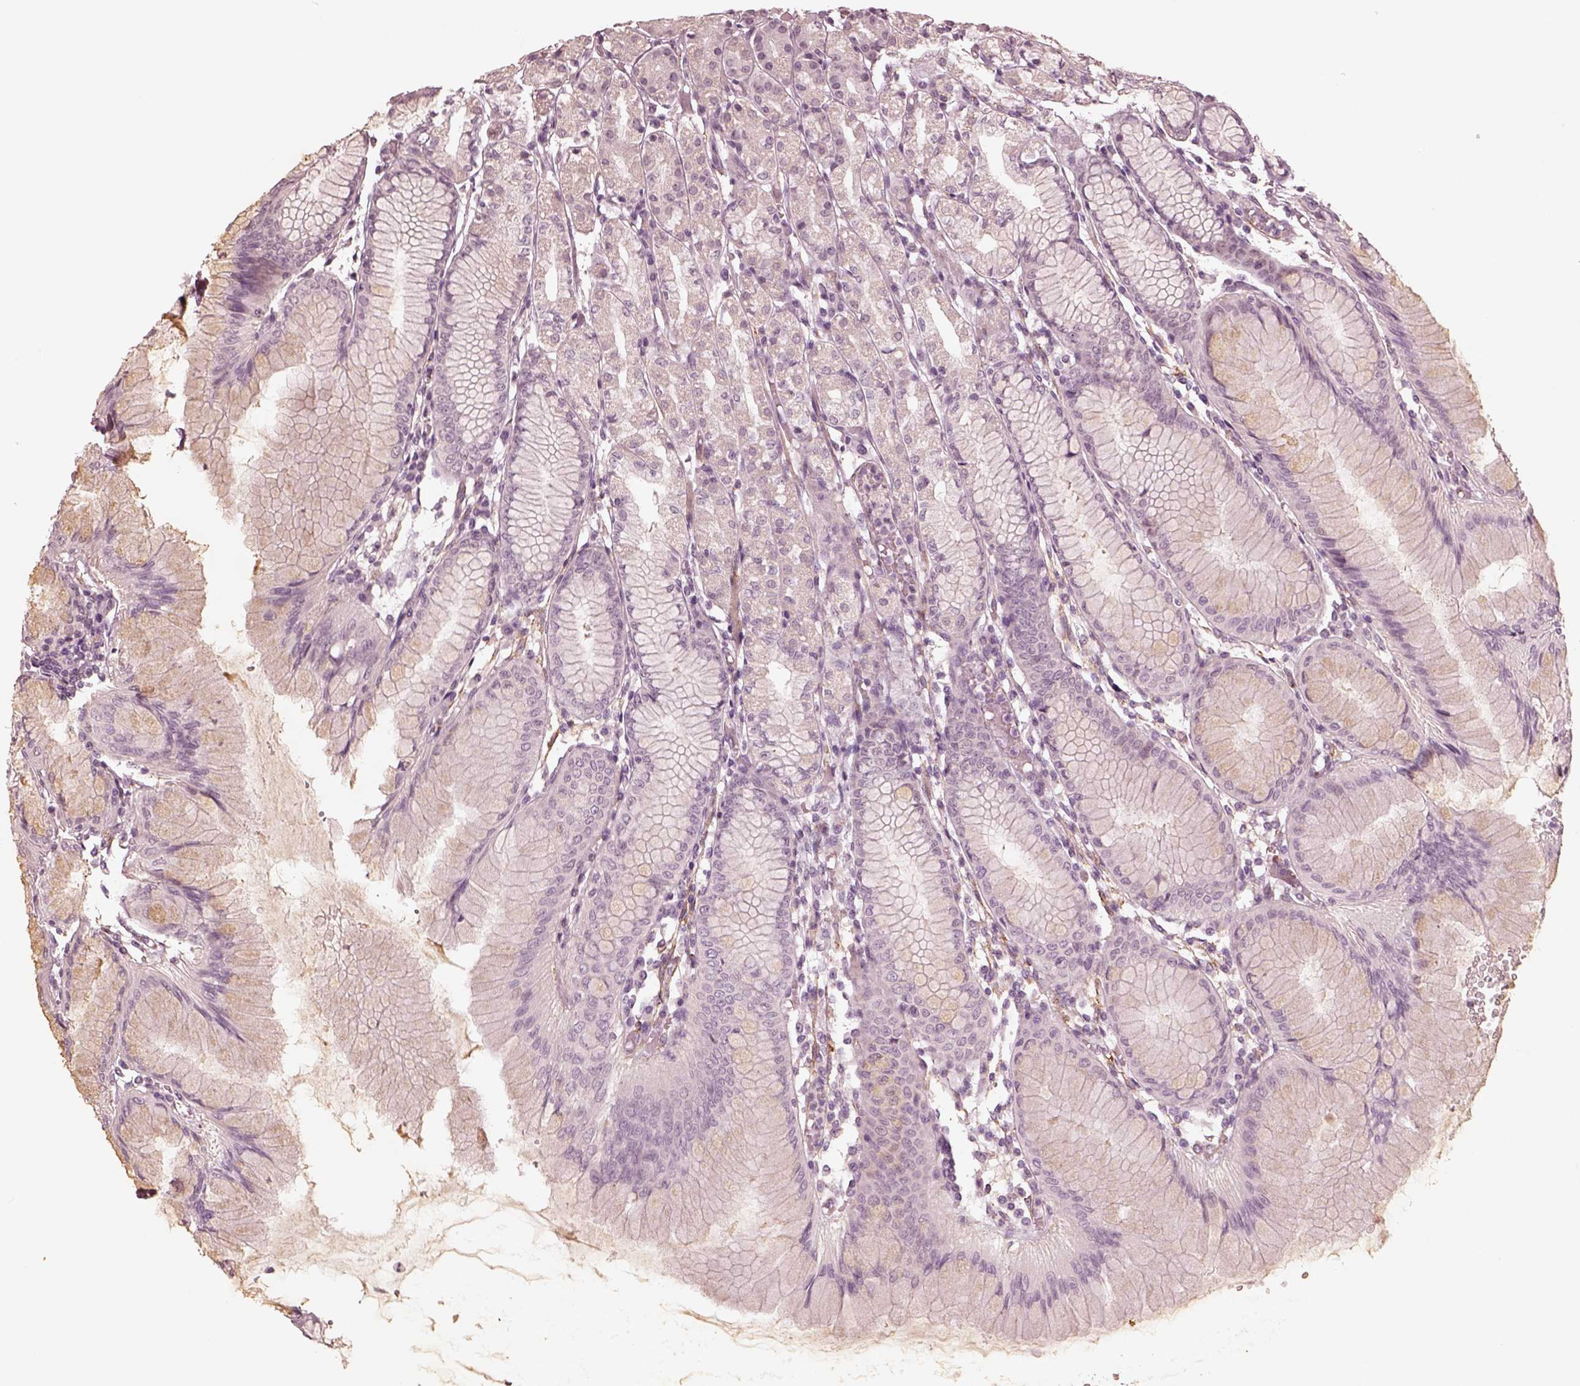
{"staining": {"intensity": "negative", "quantity": "none", "location": "none"}, "tissue": "stomach", "cell_type": "Glandular cells", "image_type": "normal", "snomed": [{"axis": "morphology", "description": "Normal tissue, NOS"}, {"axis": "topography", "description": "Stomach"}], "caption": "Glandular cells are negative for brown protein staining in normal stomach. (Brightfield microscopy of DAB IHC at high magnification).", "gene": "DNAAF9", "patient": {"sex": "female", "age": 57}}